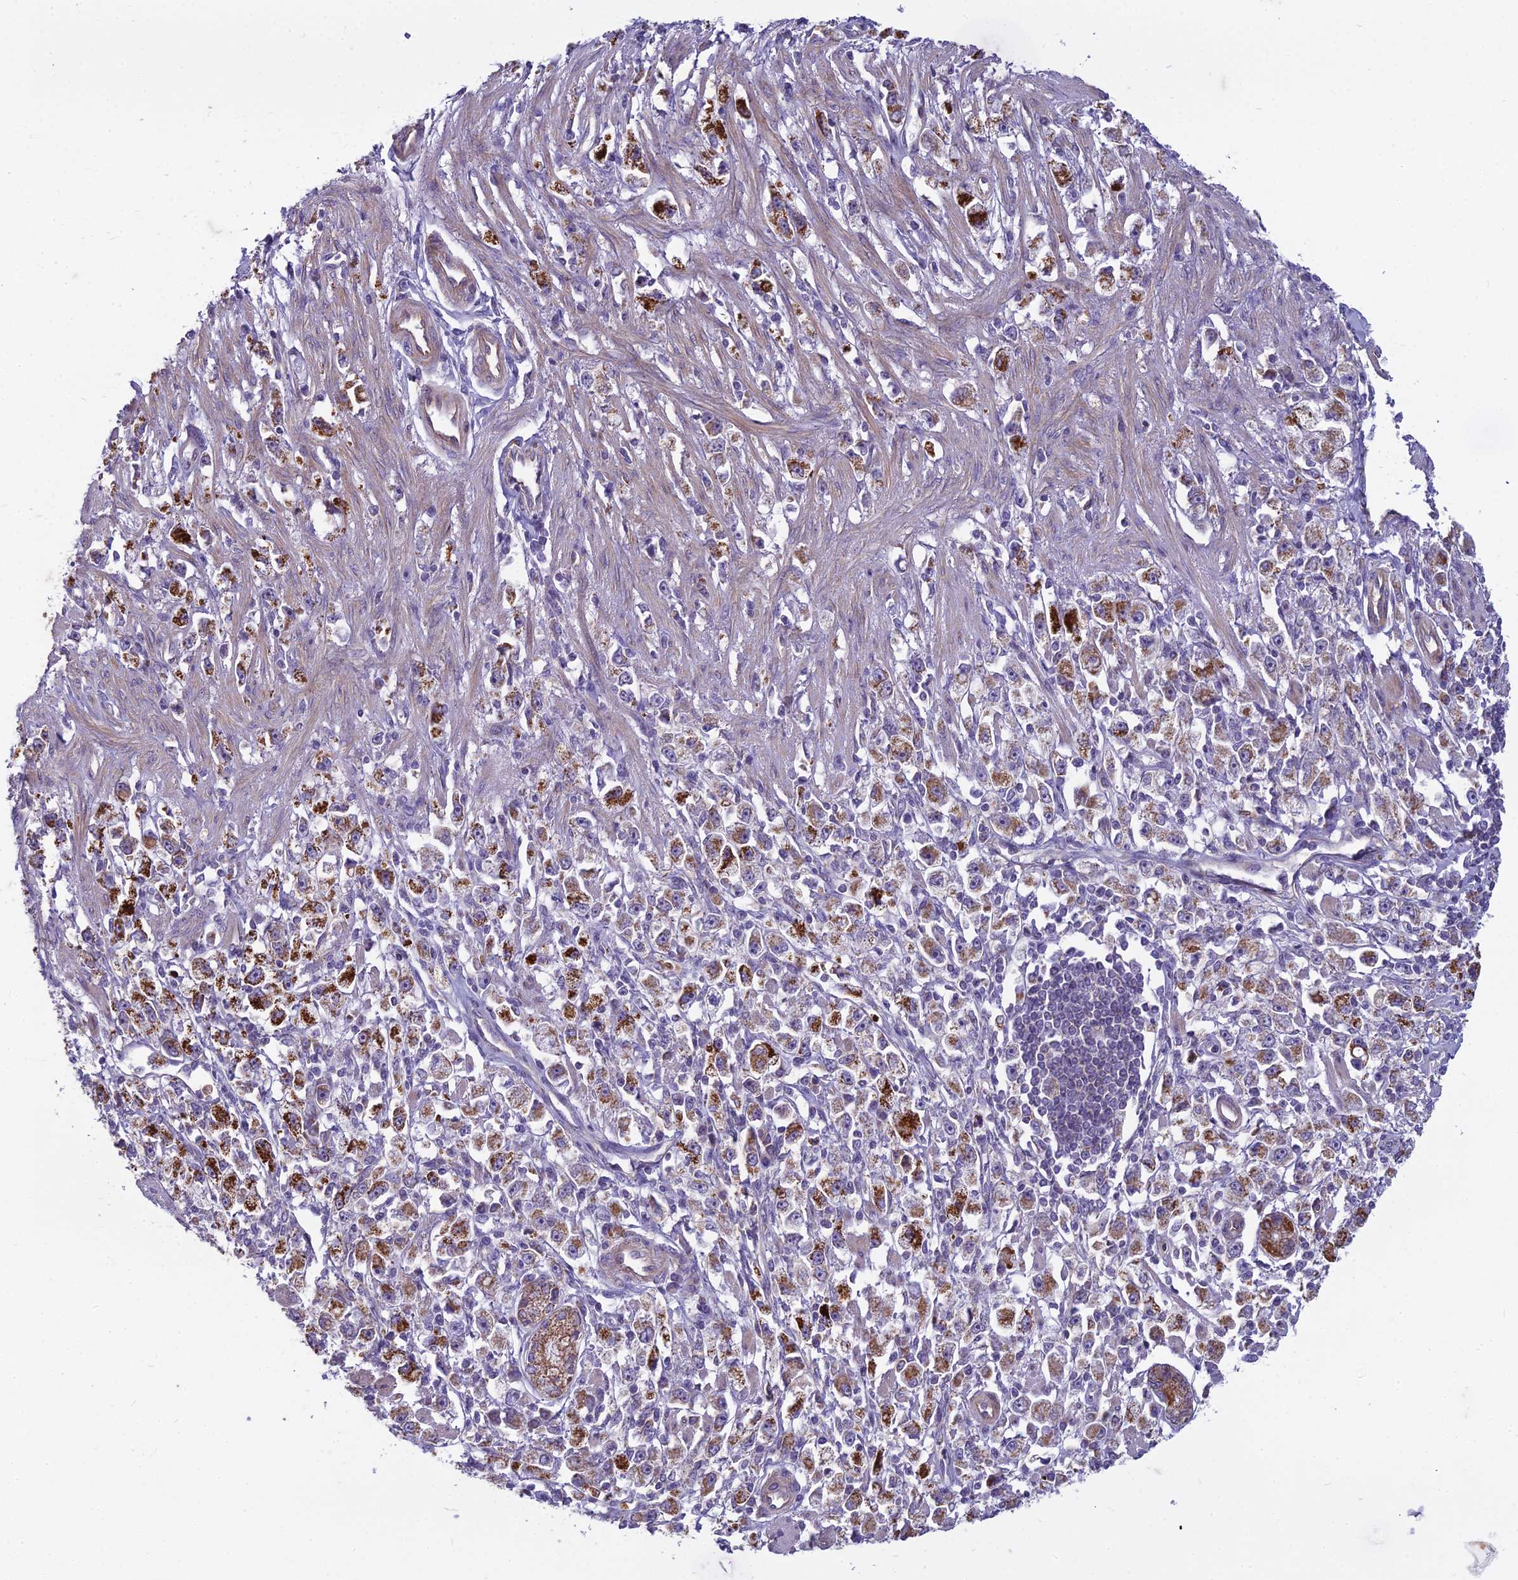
{"staining": {"intensity": "strong", "quantity": "25%-75%", "location": "cytoplasmic/membranous"}, "tissue": "stomach cancer", "cell_type": "Tumor cells", "image_type": "cancer", "snomed": [{"axis": "morphology", "description": "Adenocarcinoma, NOS"}, {"axis": "topography", "description": "Stomach"}], "caption": "IHC photomicrograph of neoplastic tissue: stomach adenocarcinoma stained using immunohistochemistry reveals high levels of strong protein expression localized specifically in the cytoplasmic/membranous of tumor cells, appearing as a cytoplasmic/membranous brown color.", "gene": "DUS2", "patient": {"sex": "female", "age": 59}}